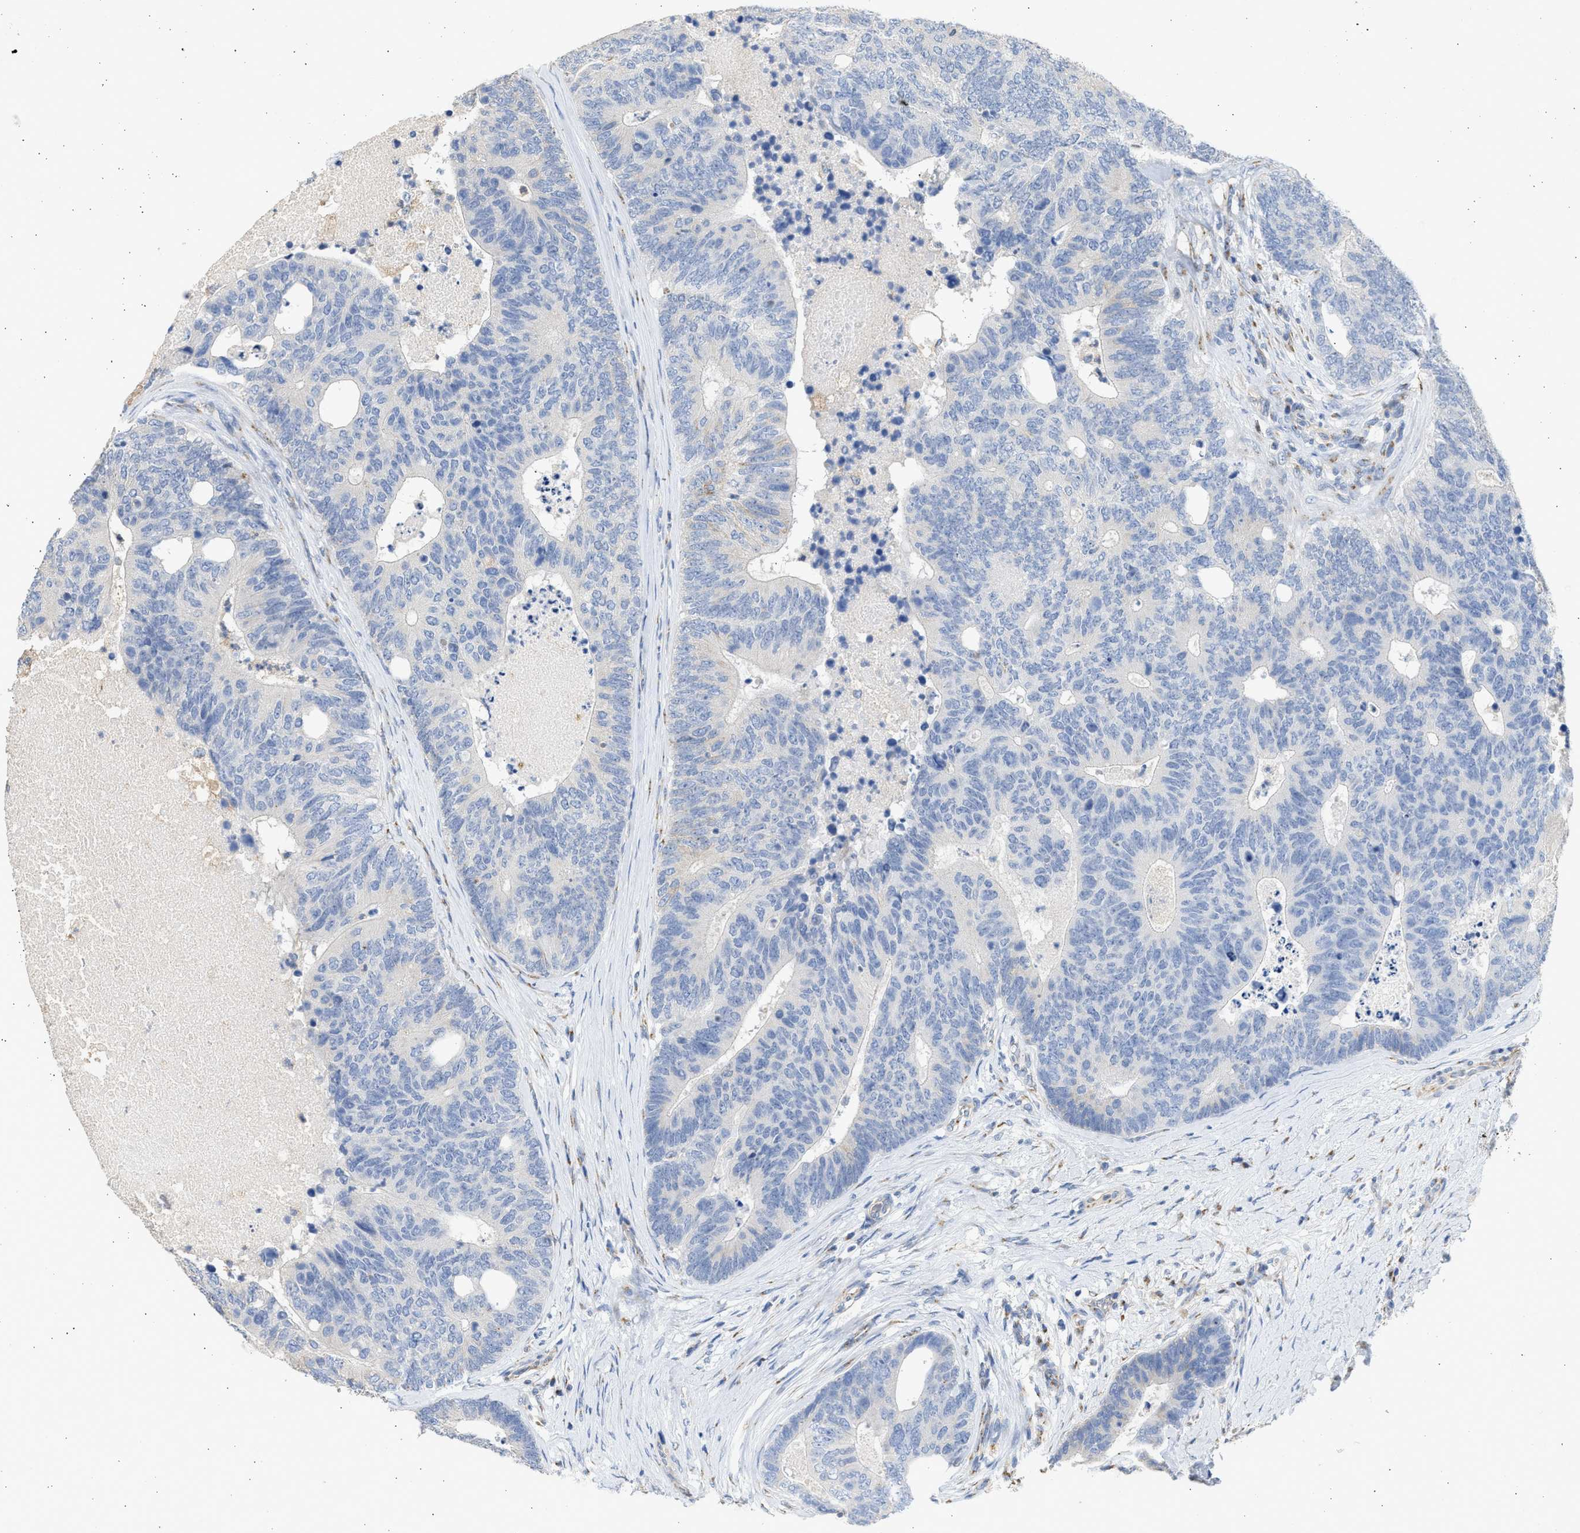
{"staining": {"intensity": "negative", "quantity": "none", "location": "none"}, "tissue": "colorectal cancer", "cell_type": "Tumor cells", "image_type": "cancer", "snomed": [{"axis": "morphology", "description": "Adenocarcinoma, NOS"}, {"axis": "topography", "description": "Colon"}], "caption": "Immunohistochemistry (IHC) image of colorectal cancer (adenocarcinoma) stained for a protein (brown), which displays no expression in tumor cells.", "gene": "IPO8", "patient": {"sex": "female", "age": 67}}